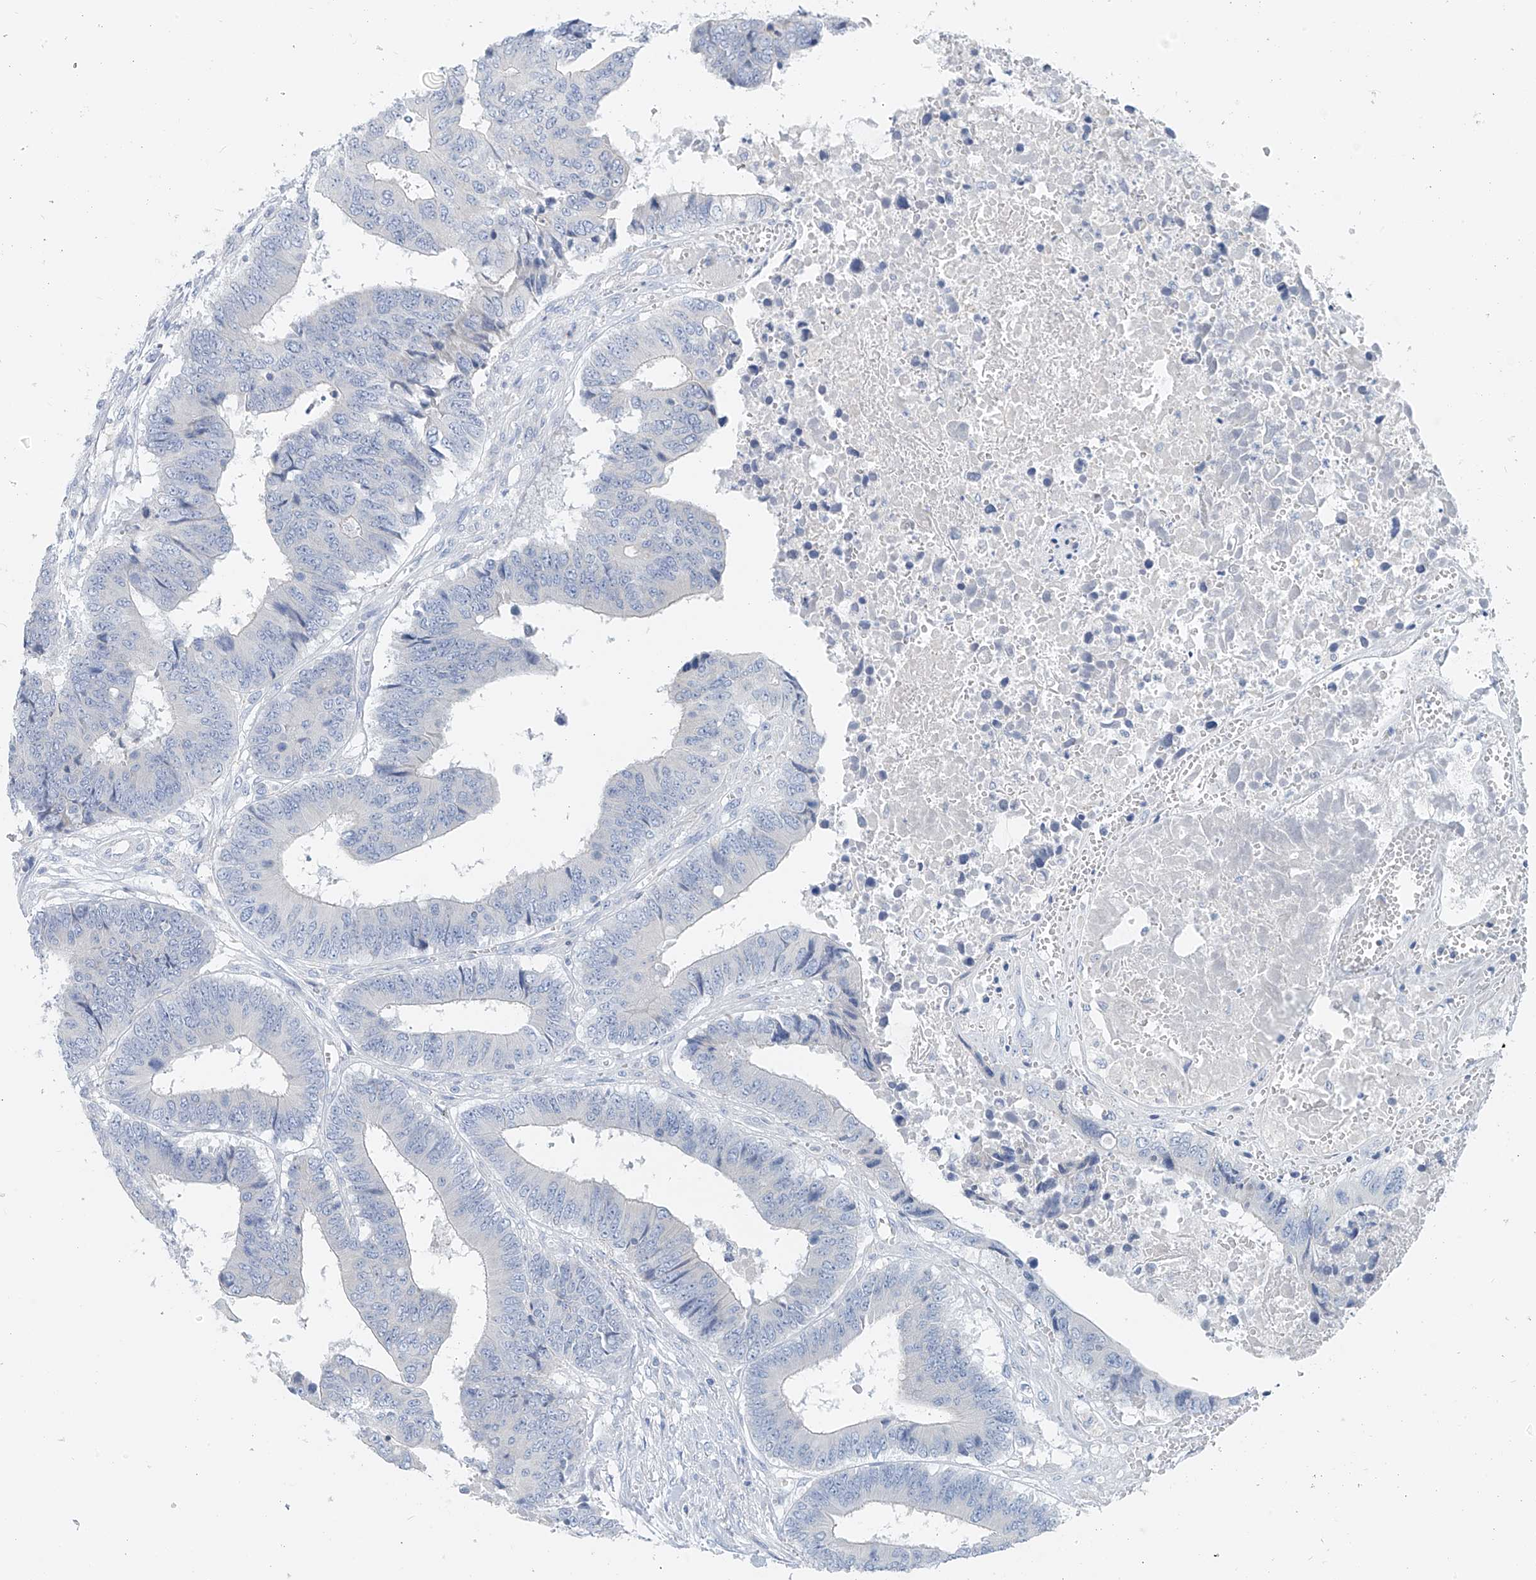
{"staining": {"intensity": "negative", "quantity": "none", "location": "none"}, "tissue": "colorectal cancer", "cell_type": "Tumor cells", "image_type": "cancer", "snomed": [{"axis": "morphology", "description": "Adenocarcinoma, NOS"}, {"axis": "topography", "description": "Rectum"}], "caption": "Immunohistochemical staining of human colorectal cancer shows no significant expression in tumor cells.", "gene": "POMGNT2", "patient": {"sex": "male", "age": 84}}